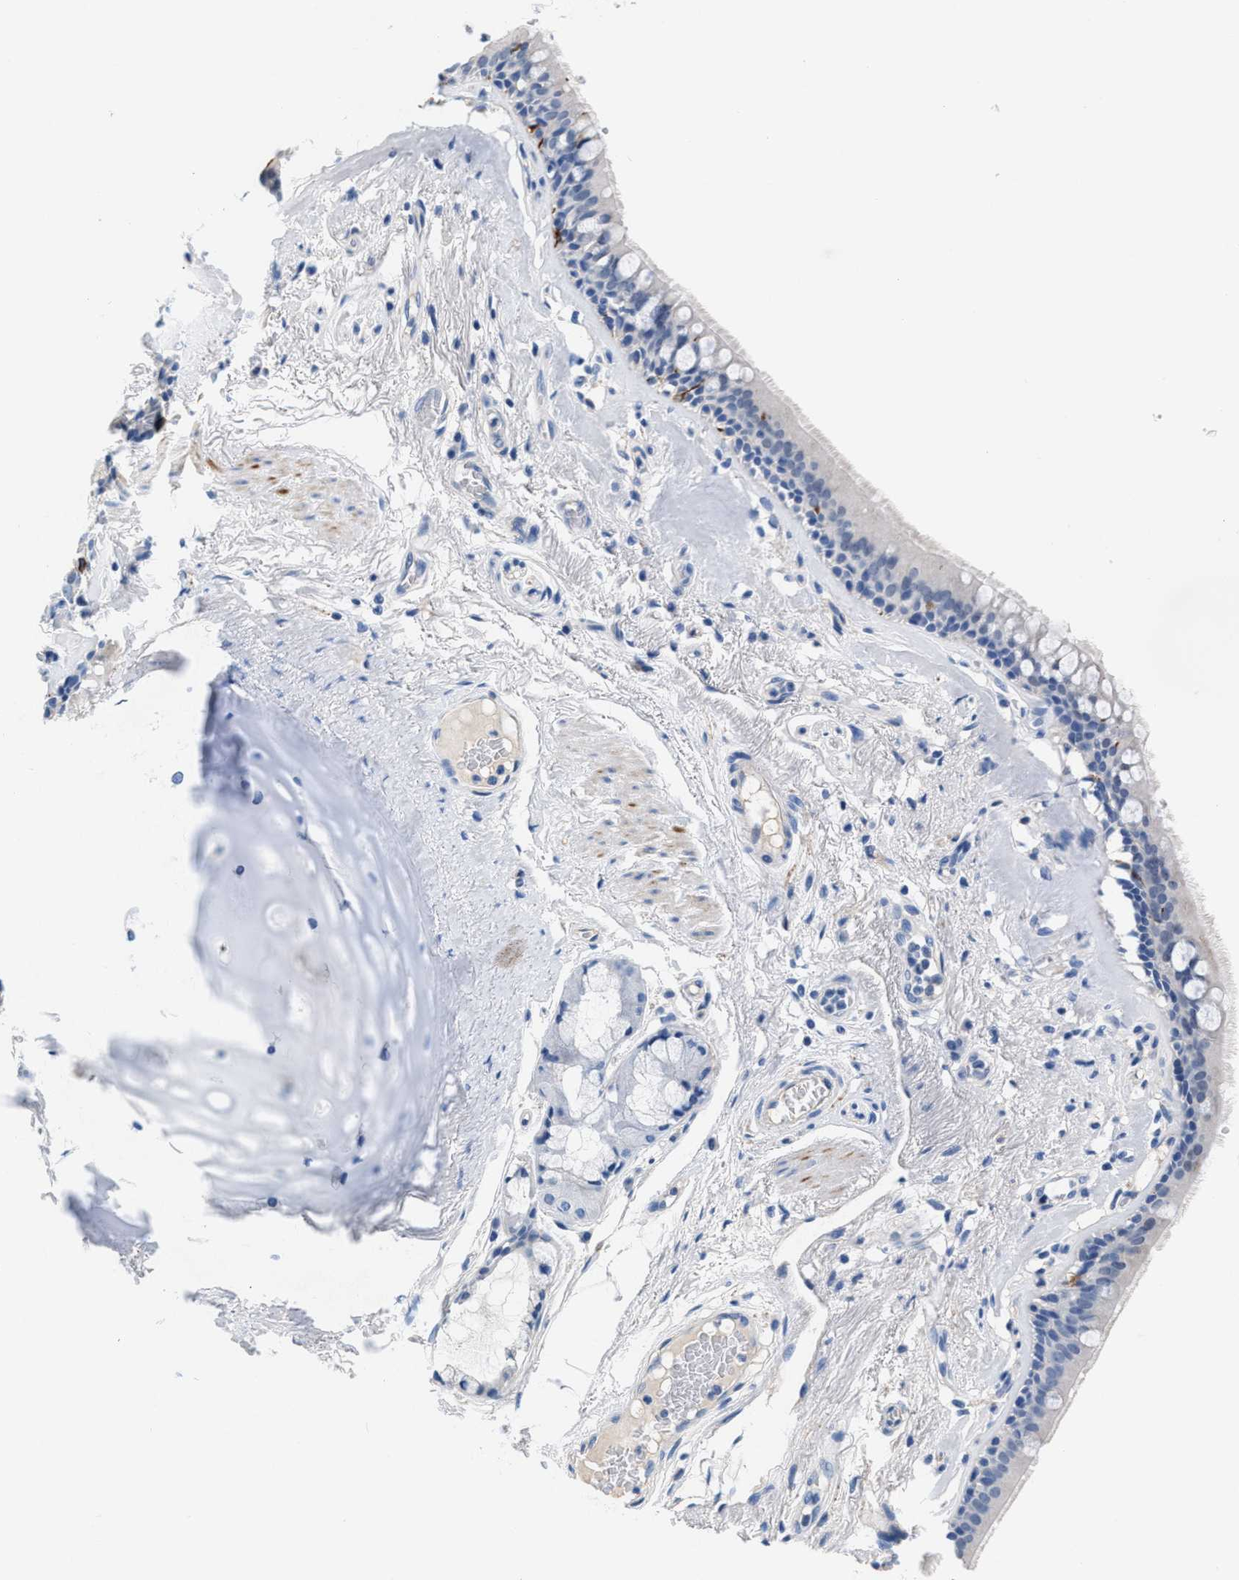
{"staining": {"intensity": "negative", "quantity": "none", "location": "none"}, "tissue": "bronchus", "cell_type": "Respiratory epithelial cells", "image_type": "normal", "snomed": [{"axis": "morphology", "description": "Normal tissue, NOS"}, {"axis": "topography", "description": "Cartilage tissue"}], "caption": "Immunohistochemistry photomicrograph of benign bronchus stained for a protein (brown), which shows no positivity in respiratory epithelial cells.", "gene": "SLFN13", "patient": {"sex": "female", "age": 63}}